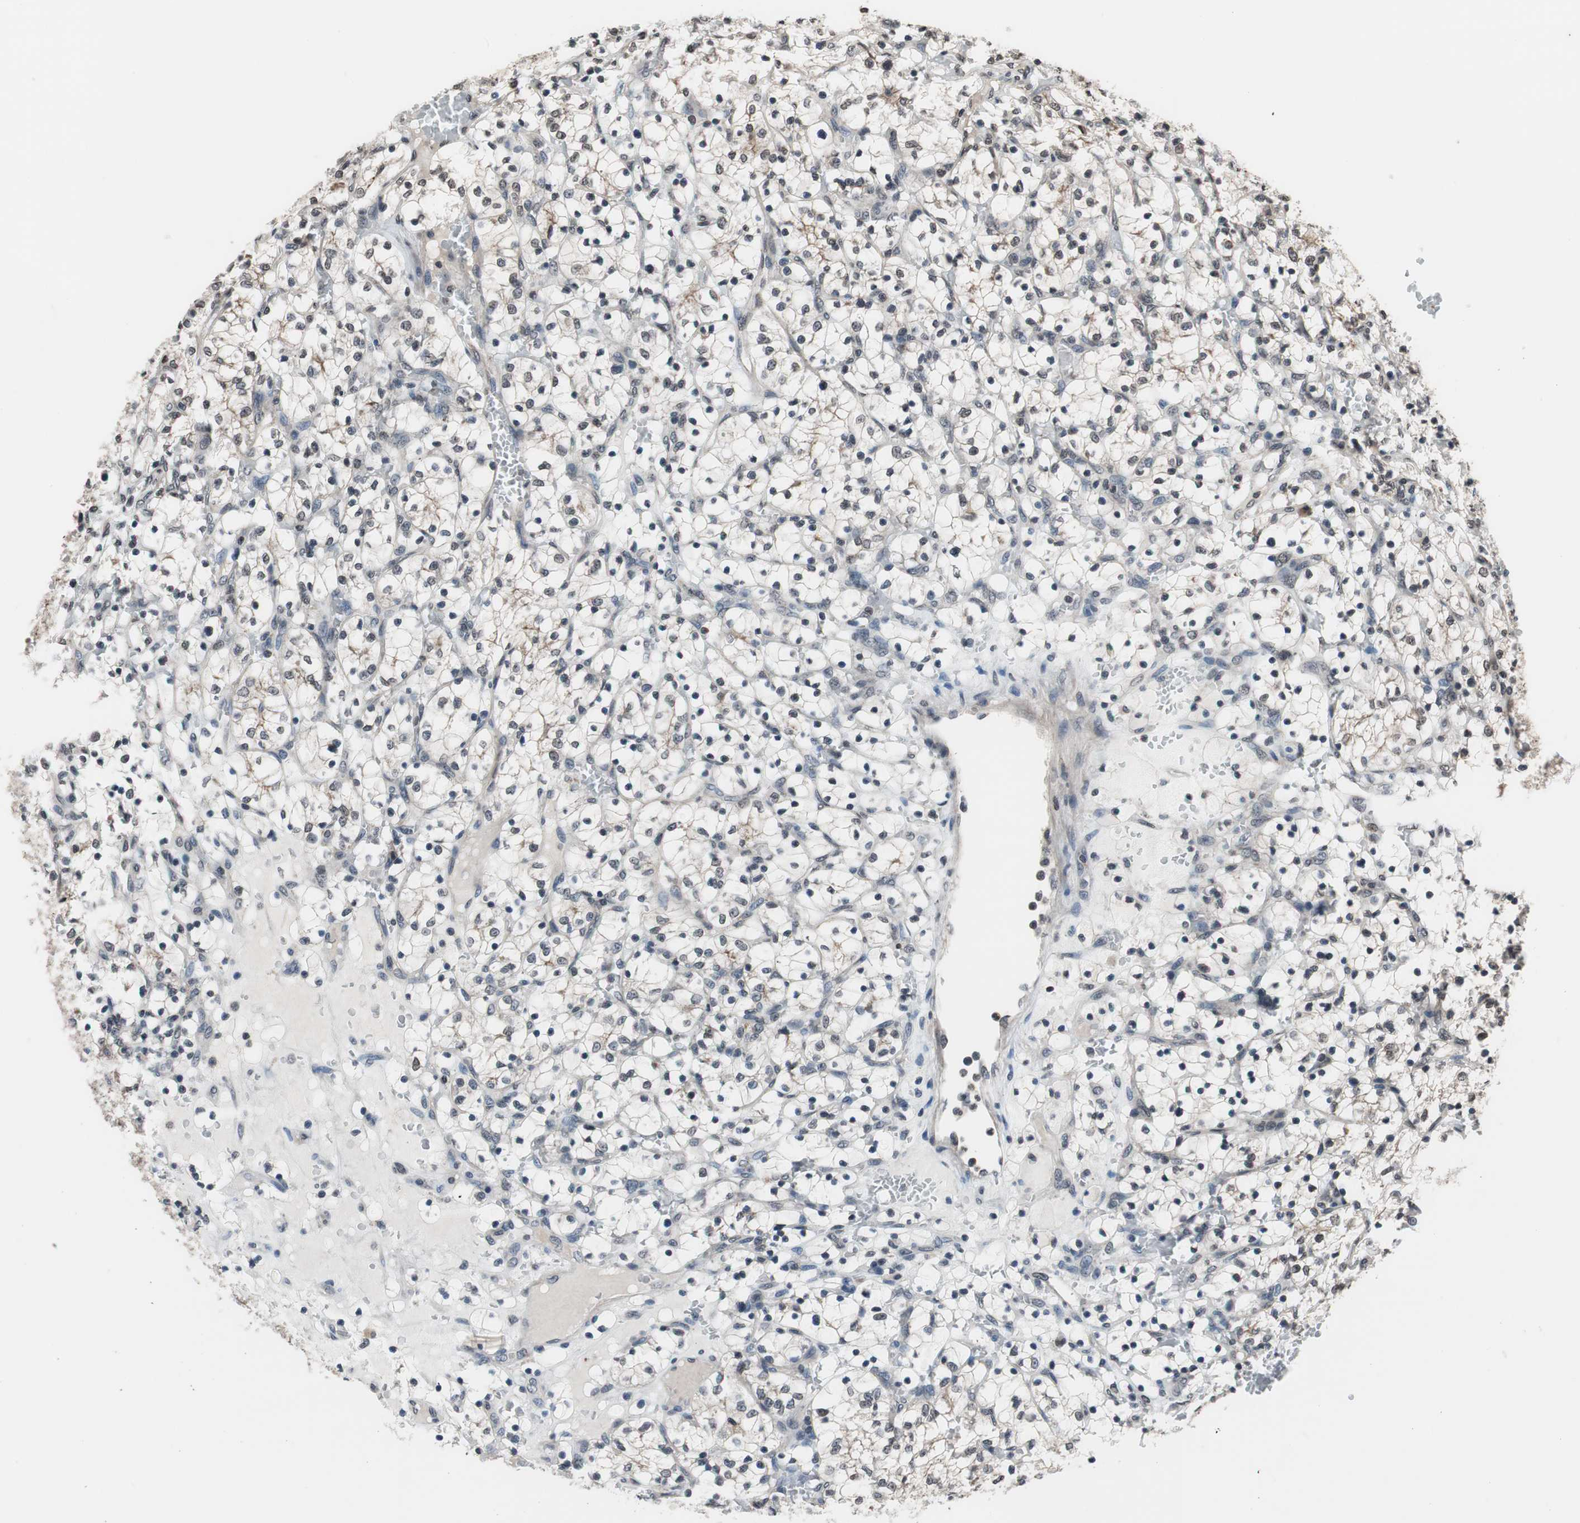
{"staining": {"intensity": "weak", "quantity": "<25%", "location": "nuclear"}, "tissue": "renal cancer", "cell_type": "Tumor cells", "image_type": "cancer", "snomed": [{"axis": "morphology", "description": "Adenocarcinoma, NOS"}, {"axis": "topography", "description": "Kidney"}], "caption": "The image demonstrates no significant positivity in tumor cells of adenocarcinoma (renal).", "gene": "RFC1", "patient": {"sex": "female", "age": 69}}